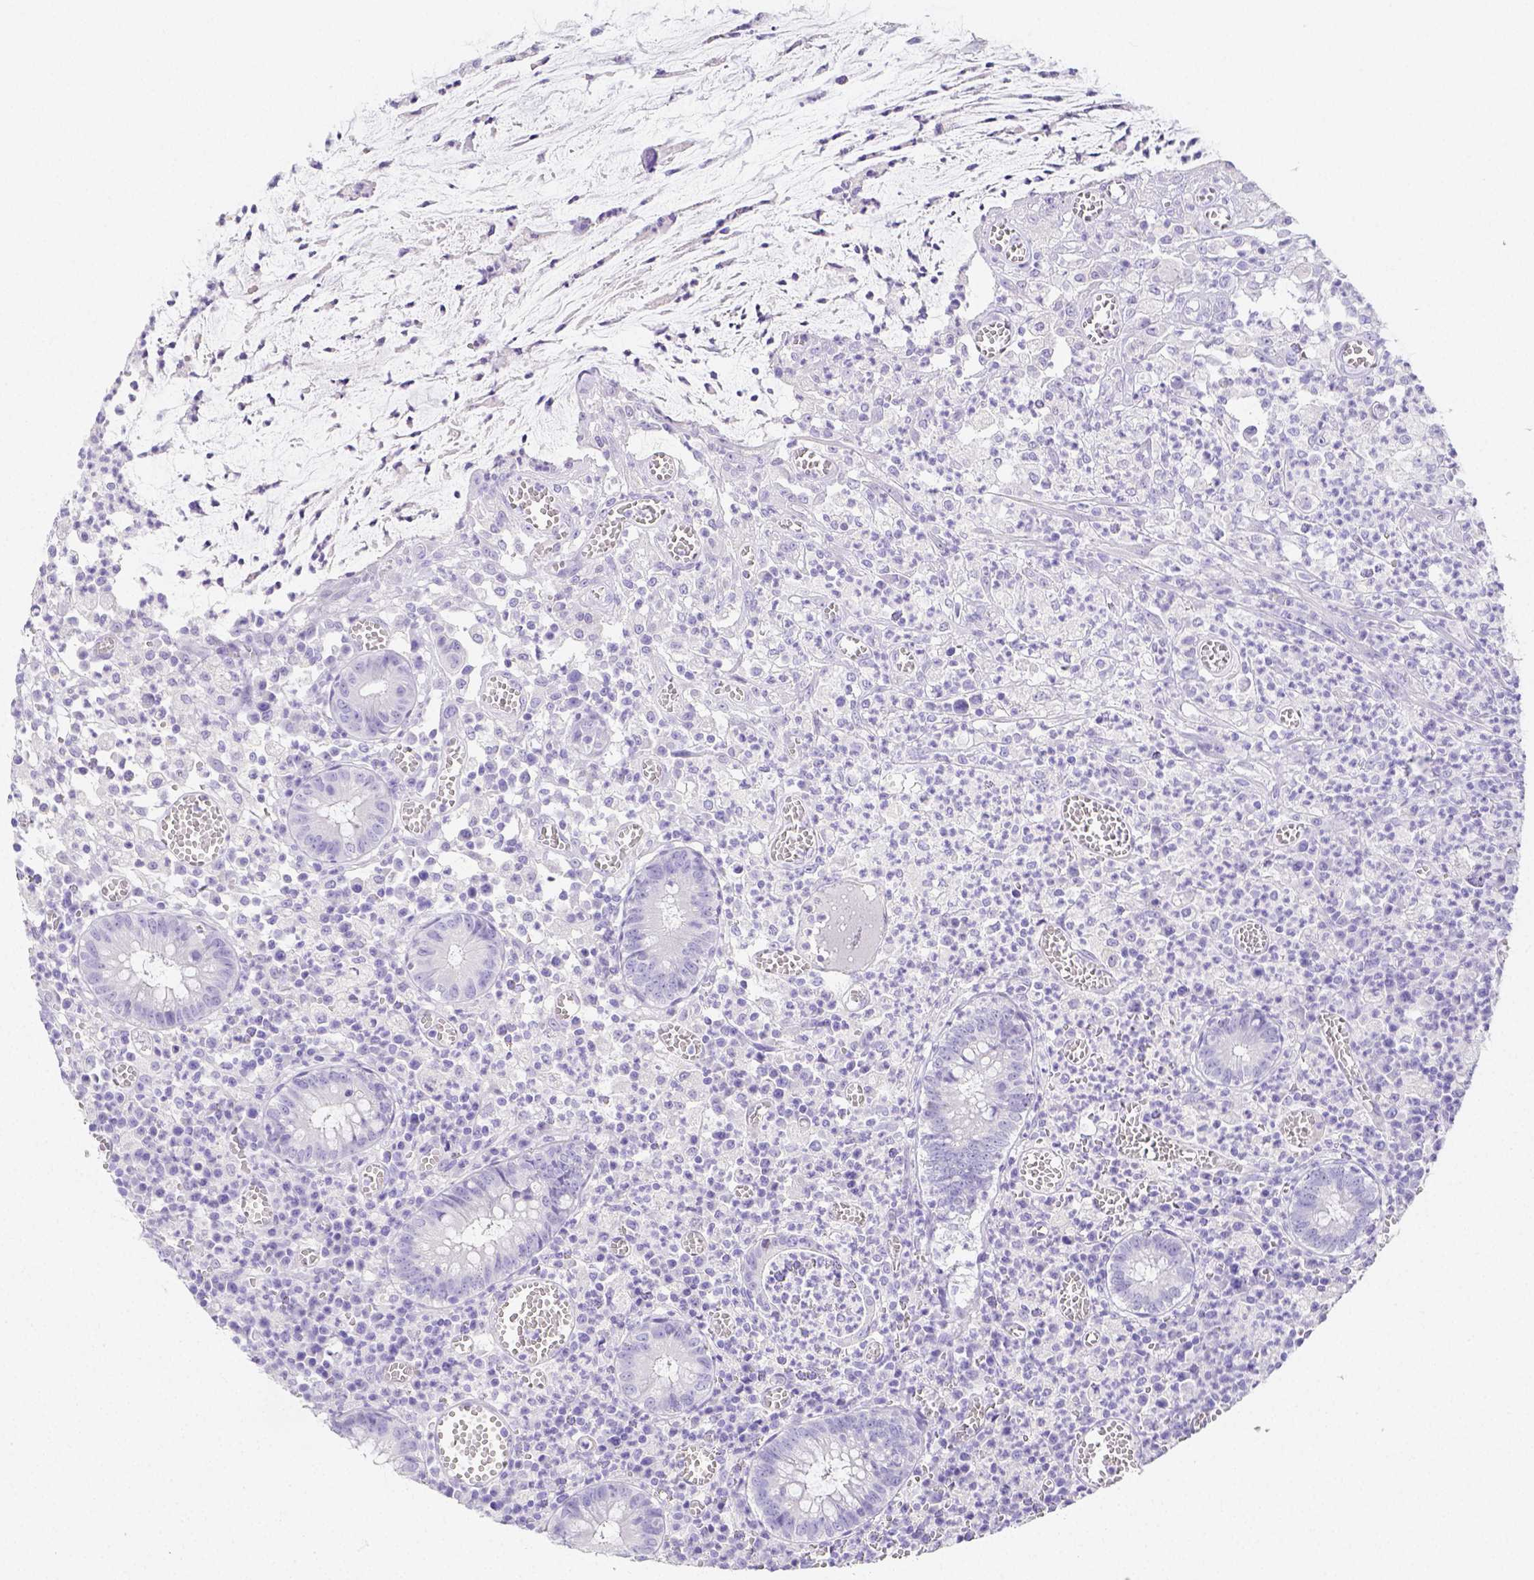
{"staining": {"intensity": "negative", "quantity": "none", "location": "none"}, "tissue": "colorectal cancer", "cell_type": "Tumor cells", "image_type": "cancer", "snomed": [{"axis": "morphology", "description": "Normal tissue, NOS"}, {"axis": "morphology", "description": "Adenocarcinoma, NOS"}, {"axis": "topography", "description": "Colon"}], "caption": "DAB immunohistochemical staining of human colorectal cancer (adenocarcinoma) displays no significant staining in tumor cells.", "gene": "ARHGAP36", "patient": {"sex": "male", "age": 65}}